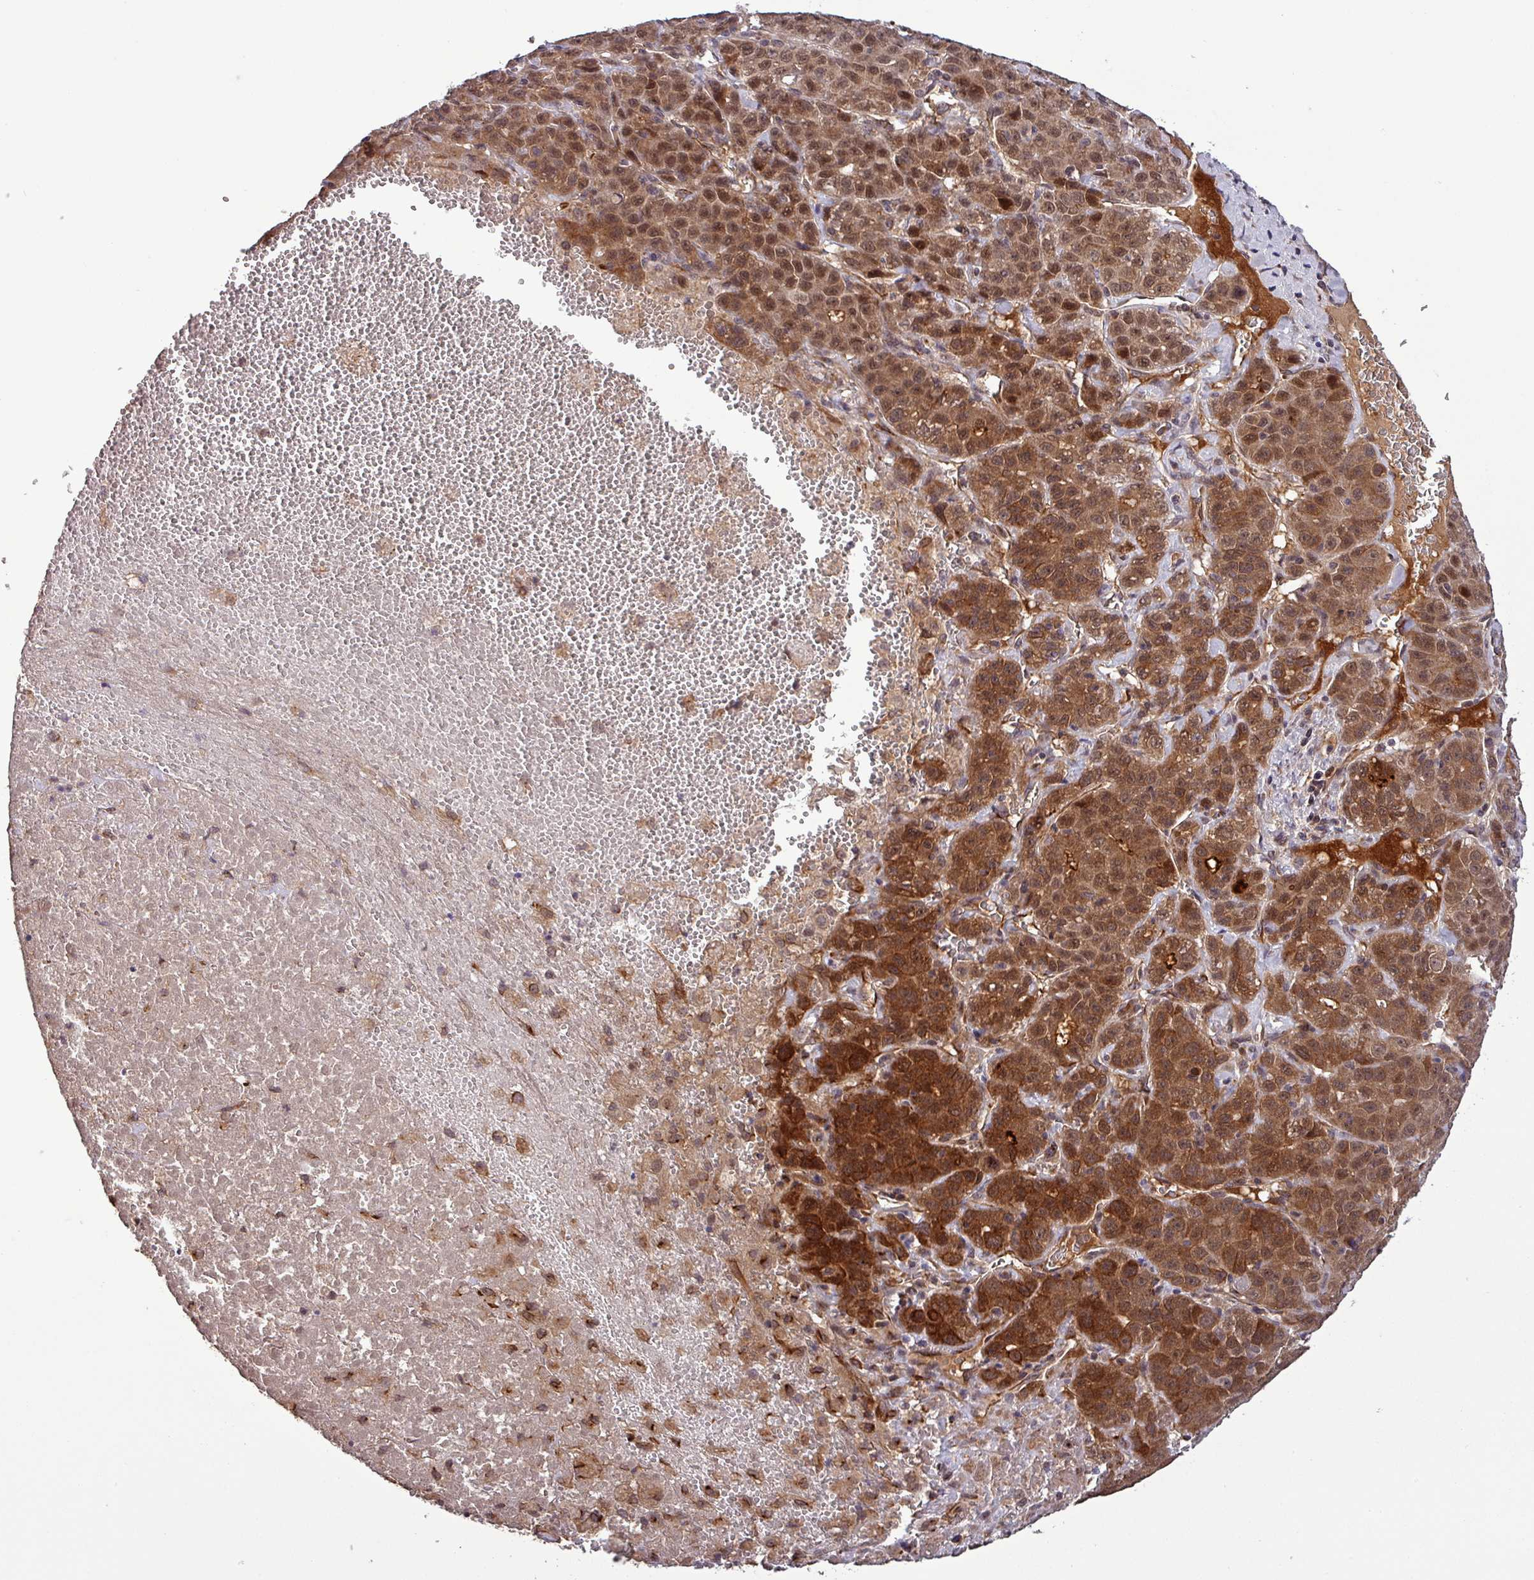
{"staining": {"intensity": "strong", "quantity": ">75%", "location": "cytoplasmic/membranous,nuclear"}, "tissue": "liver cancer", "cell_type": "Tumor cells", "image_type": "cancer", "snomed": [{"axis": "morphology", "description": "Carcinoma, Hepatocellular, NOS"}, {"axis": "topography", "description": "Liver"}], "caption": "A brown stain highlights strong cytoplasmic/membranous and nuclear staining of a protein in liver cancer tumor cells.", "gene": "PUS1", "patient": {"sex": "female", "age": 53}}